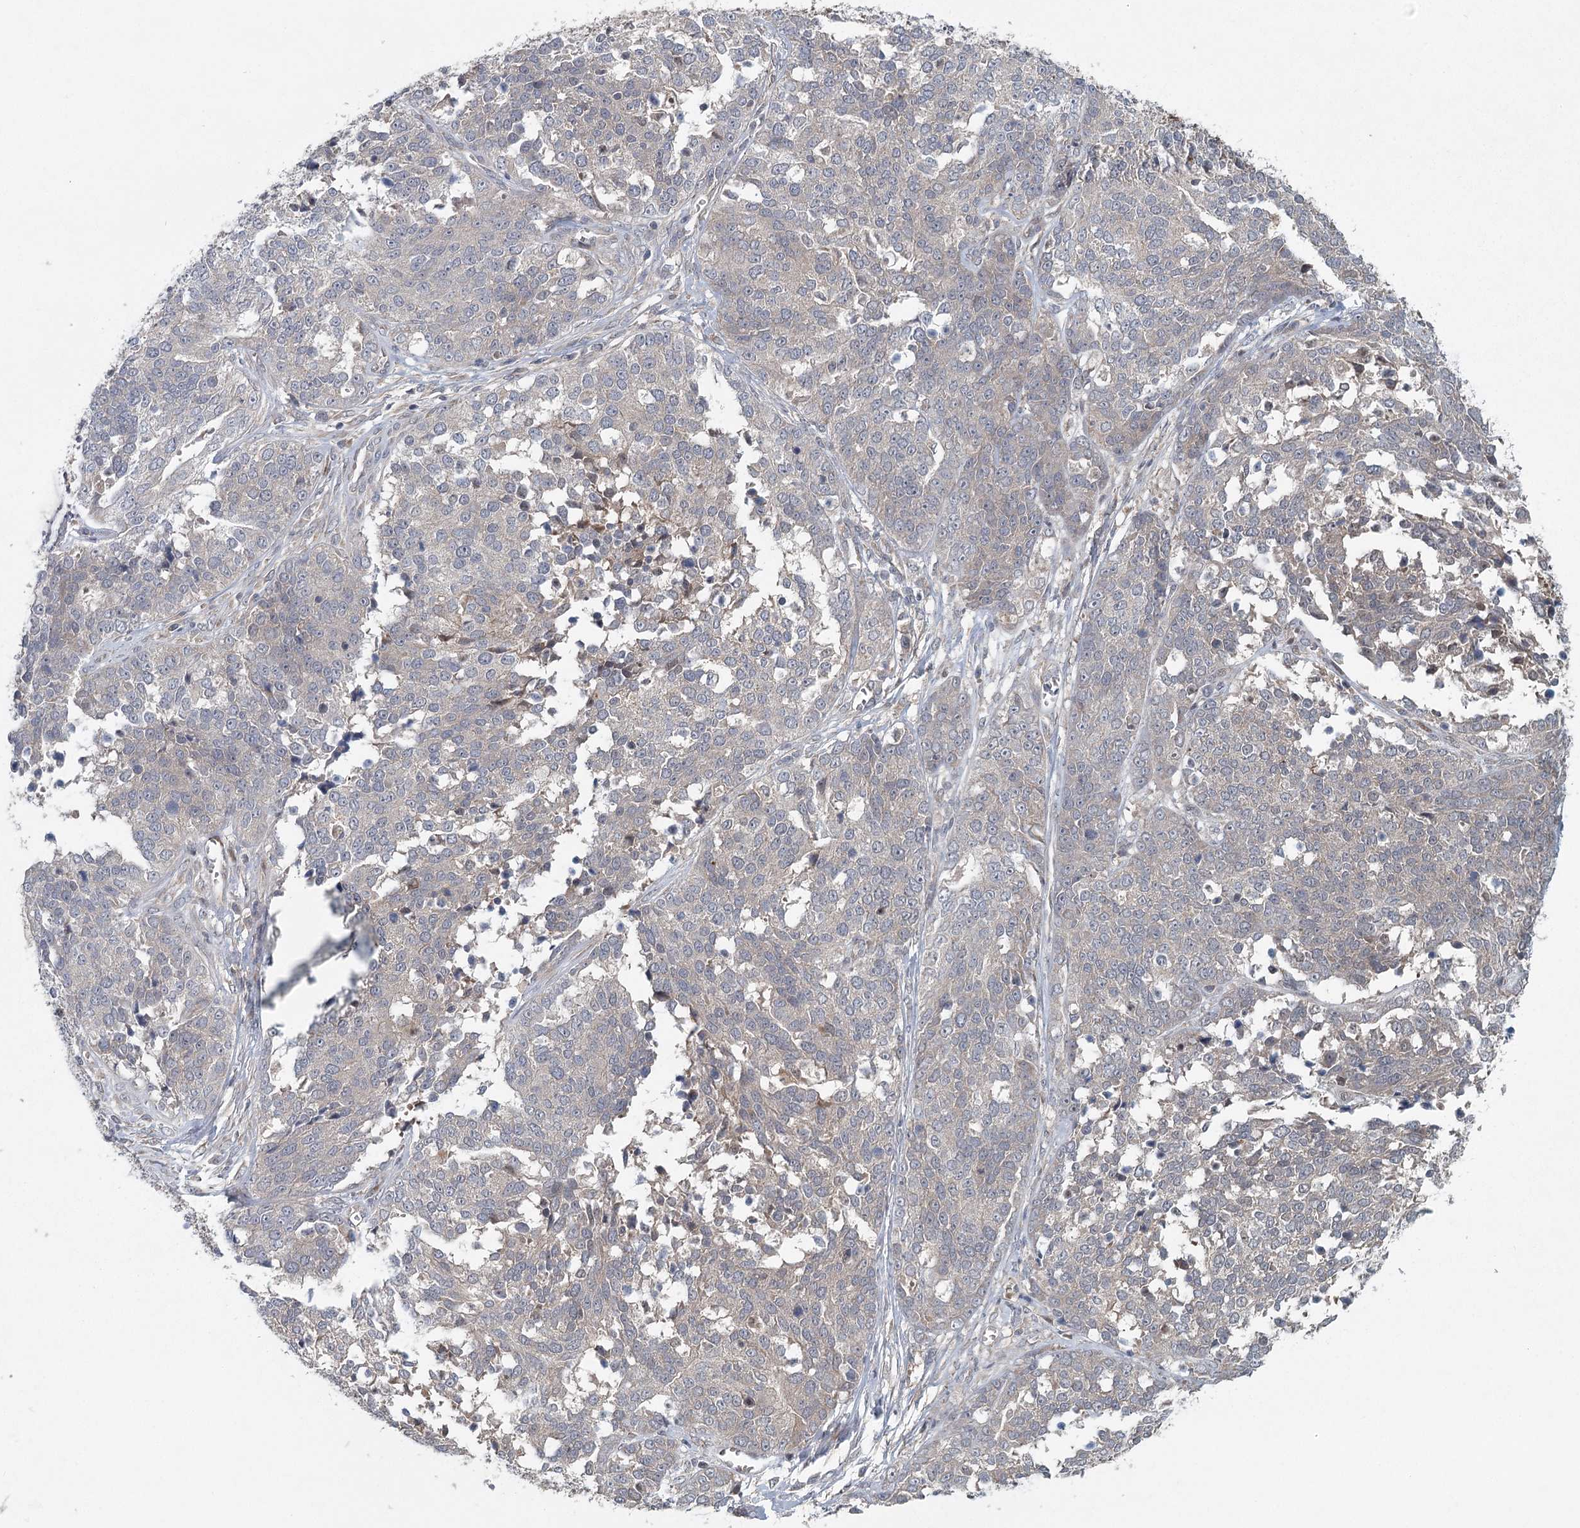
{"staining": {"intensity": "negative", "quantity": "none", "location": "none"}, "tissue": "ovarian cancer", "cell_type": "Tumor cells", "image_type": "cancer", "snomed": [{"axis": "morphology", "description": "Cystadenocarcinoma, serous, NOS"}, {"axis": "topography", "description": "Ovary"}], "caption": "Immunohistochemistry micrograph of neoplastic tissue: human ovarian serous cystadenocarcinoma stained with DAB reveals no significant protein expression in tumor cells.", "gene": "LRRC14B", "patient": {"sex": "female", "age": 44}}